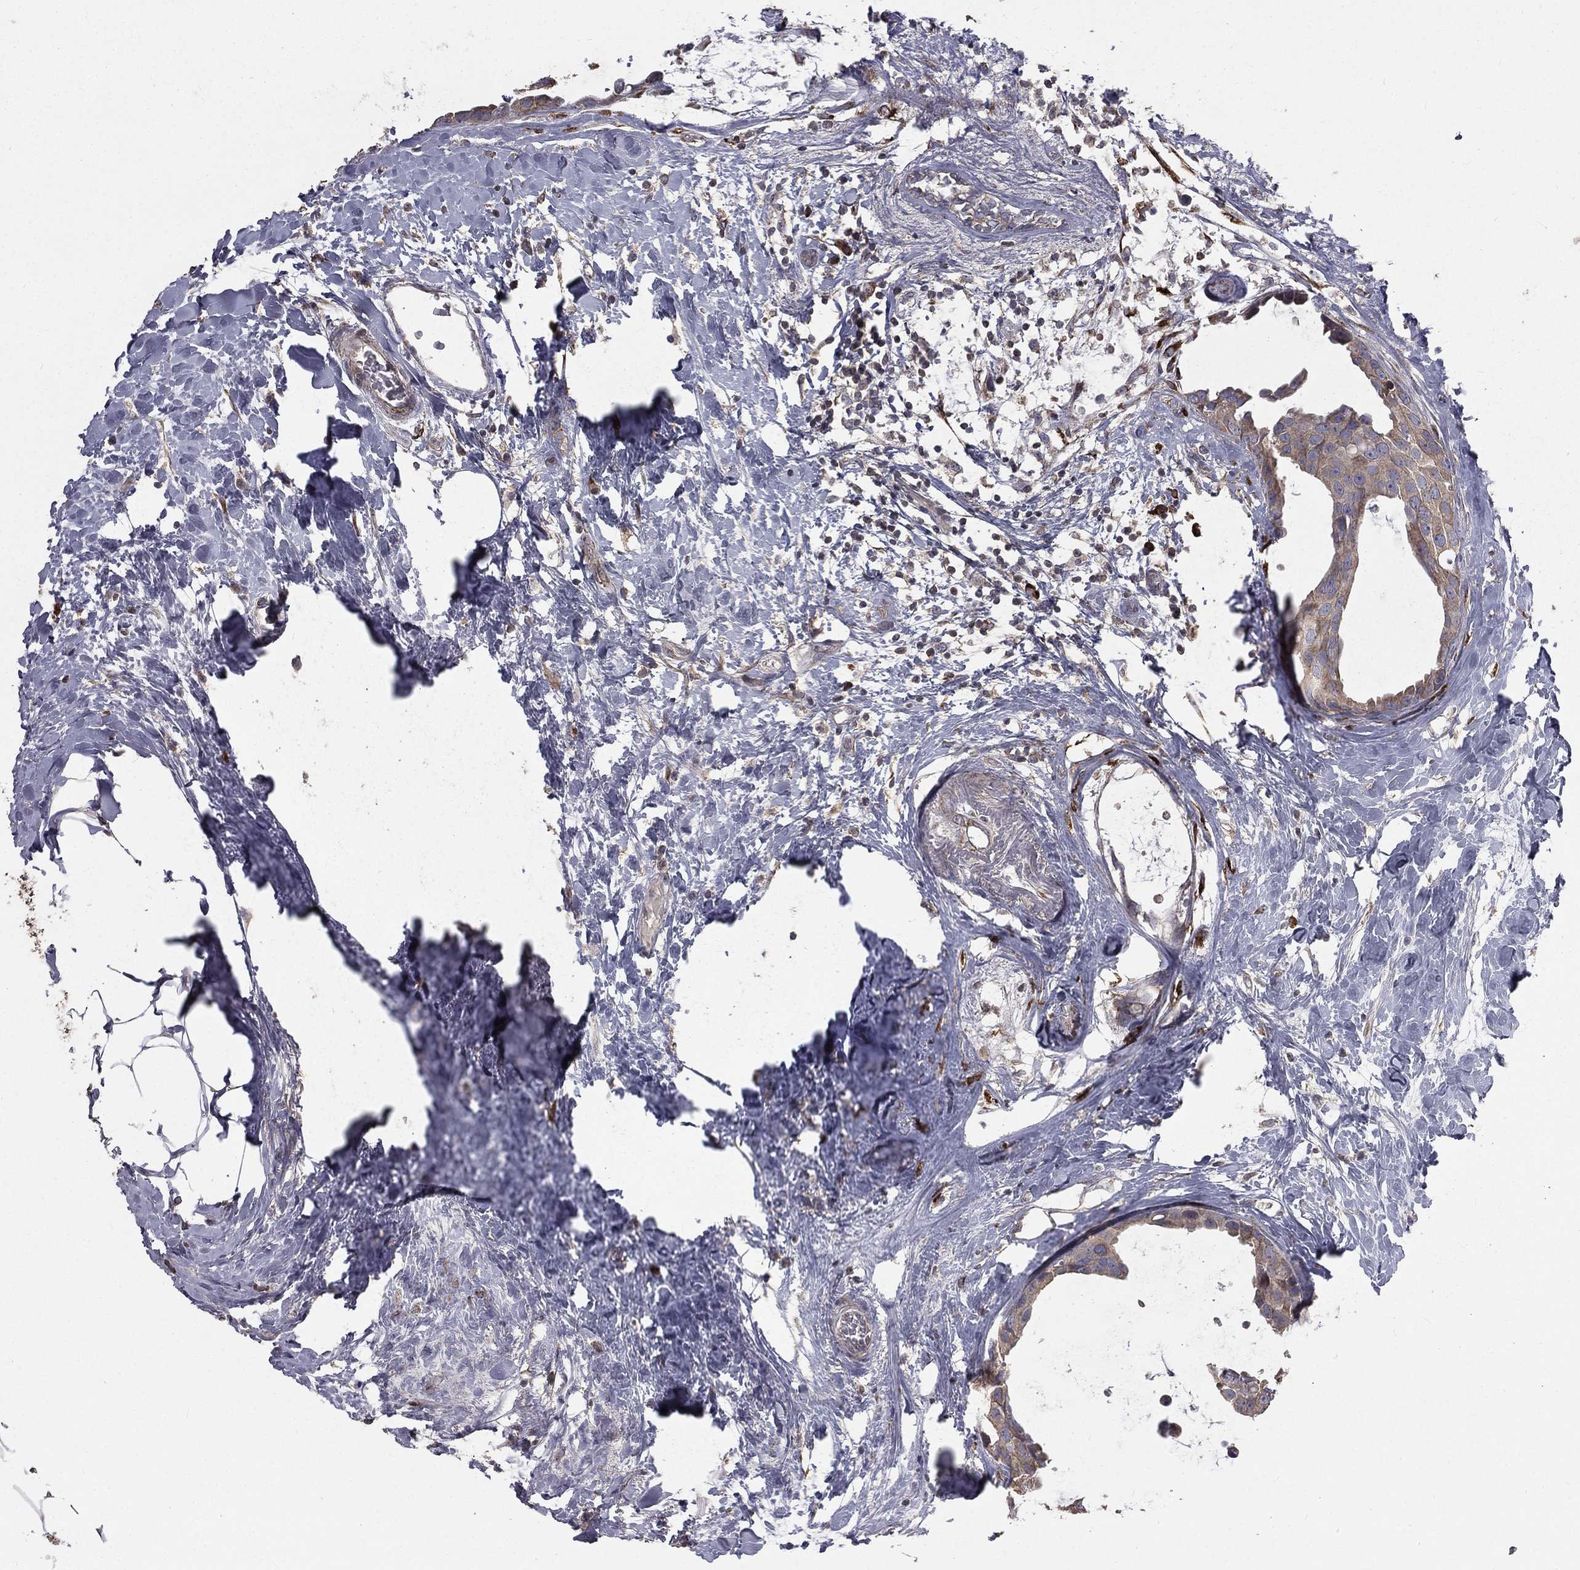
{"staining": {"intensity": "weak", "quantity": "<25%", "location": "cytoplasmic/membranous"}, "tissue": "breast cancer", "cell_type": "Tumor cells", "image_type": "cancer", "snomed": [{"axis": "morphology", "description": "Duct carcinoma"}, {"axis": "topography", "description": "Breast"}], "caption": "The micrograph displays no significant positivity in tumor cells of infiltrating ductal carcinoma (breast).", "gene": "OLFML1", "patient": {"sex": "female", "age": 45}}